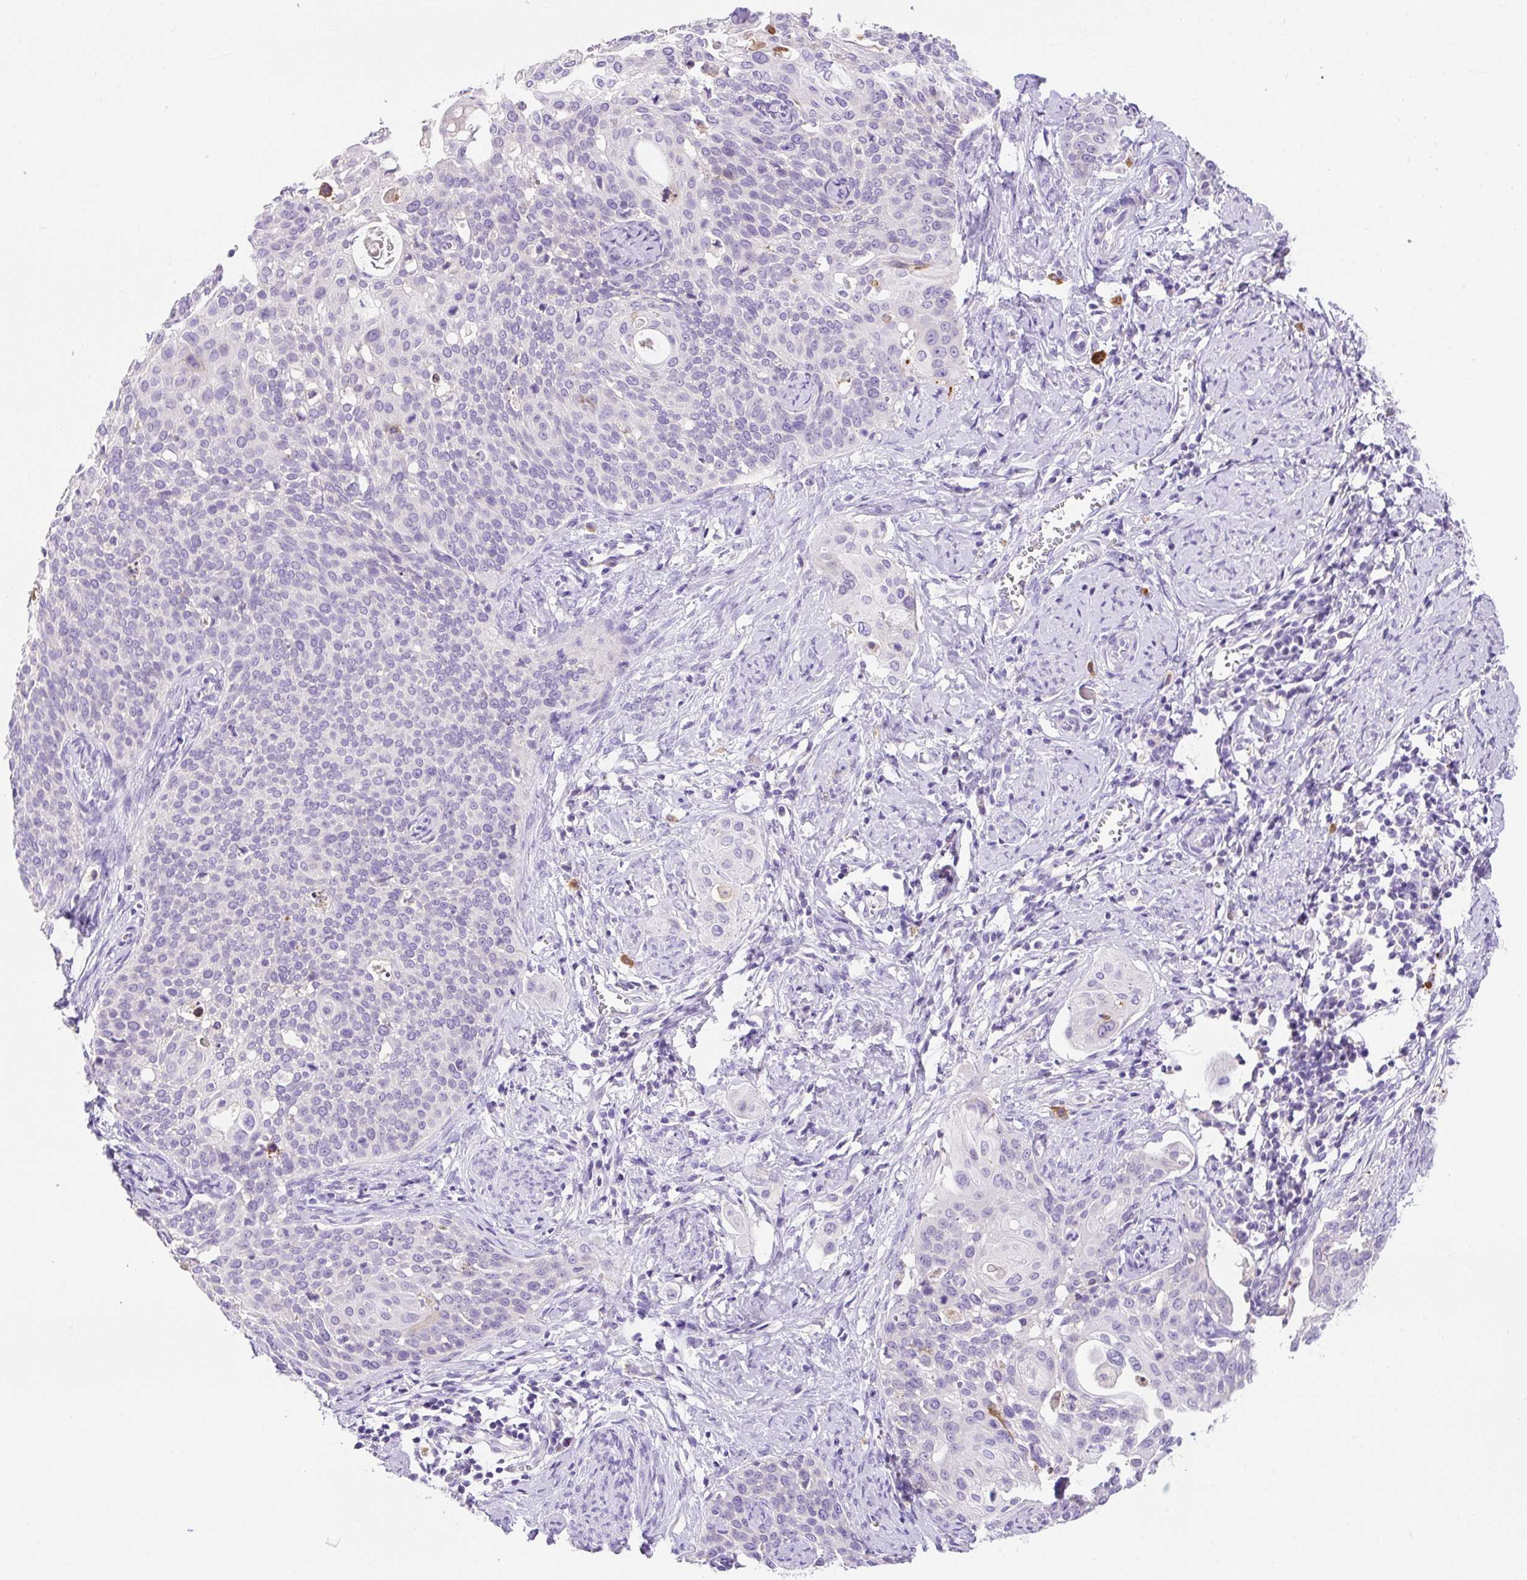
{"staining": {"intensity": "negative", "quantity": "none", "location": "none"}, "tissue": "cervical cancer", "cell_type": "Tumor cells", "image_type": "cancer", "snomed": [{"axis": "morphology", "description": "Squamous cell carcinoma, NOS"}, {"axis": "topography", "description": "Cervix"}], "caption": "A micrograph of human squamous cell carcinoma (cervical) is negative for staining in tumor cells. (DAB (3,3'-diaminobenzidine) immunohistochemistry (IHC) visualized using brightfield microscopy, high magnification).", "gene": "NDST3", "patient": {"sex": "female", "age": 44}}